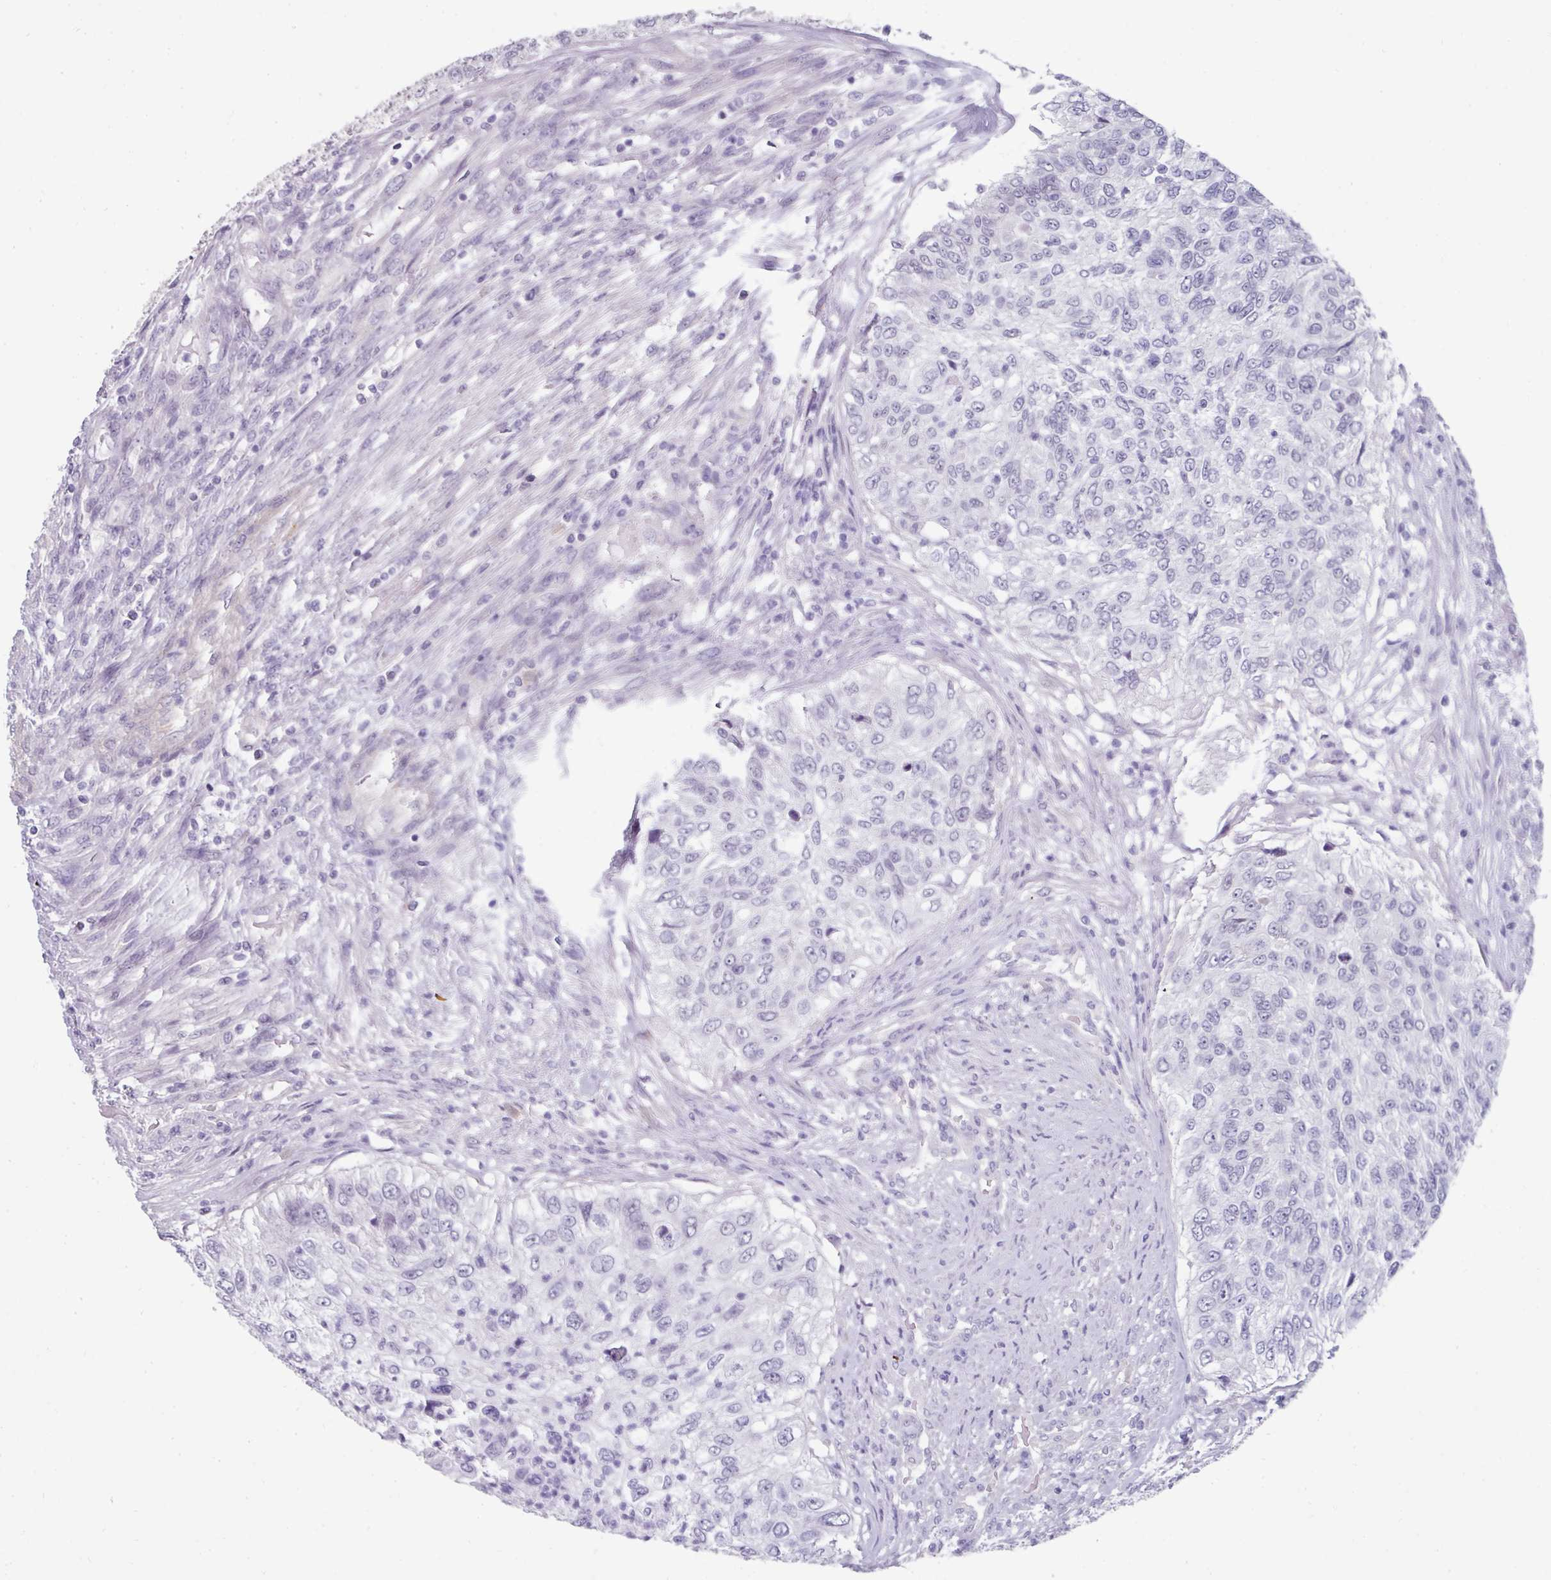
{"staining": {"intensity": "negative", "quantity": "none", "location": "none"}, "tissue": "urothelial cancer", "cell_type": "Tumor cells", "image_type": "cancer", "snomed": [{"axis": "morphology", "description": "Urothelial carcinoma, High grade"}, {"axis": "topography", "description": "Urinary bladder"}], "caption": "An immunohistochemistry micrograph of urothelial carcinoma (high-grade) is shown. There is no staining in tumor cells of urothelial carcinoma (high-grade).", "gene": "EYA3", "patient": {"sex": "female", "age": 60}}